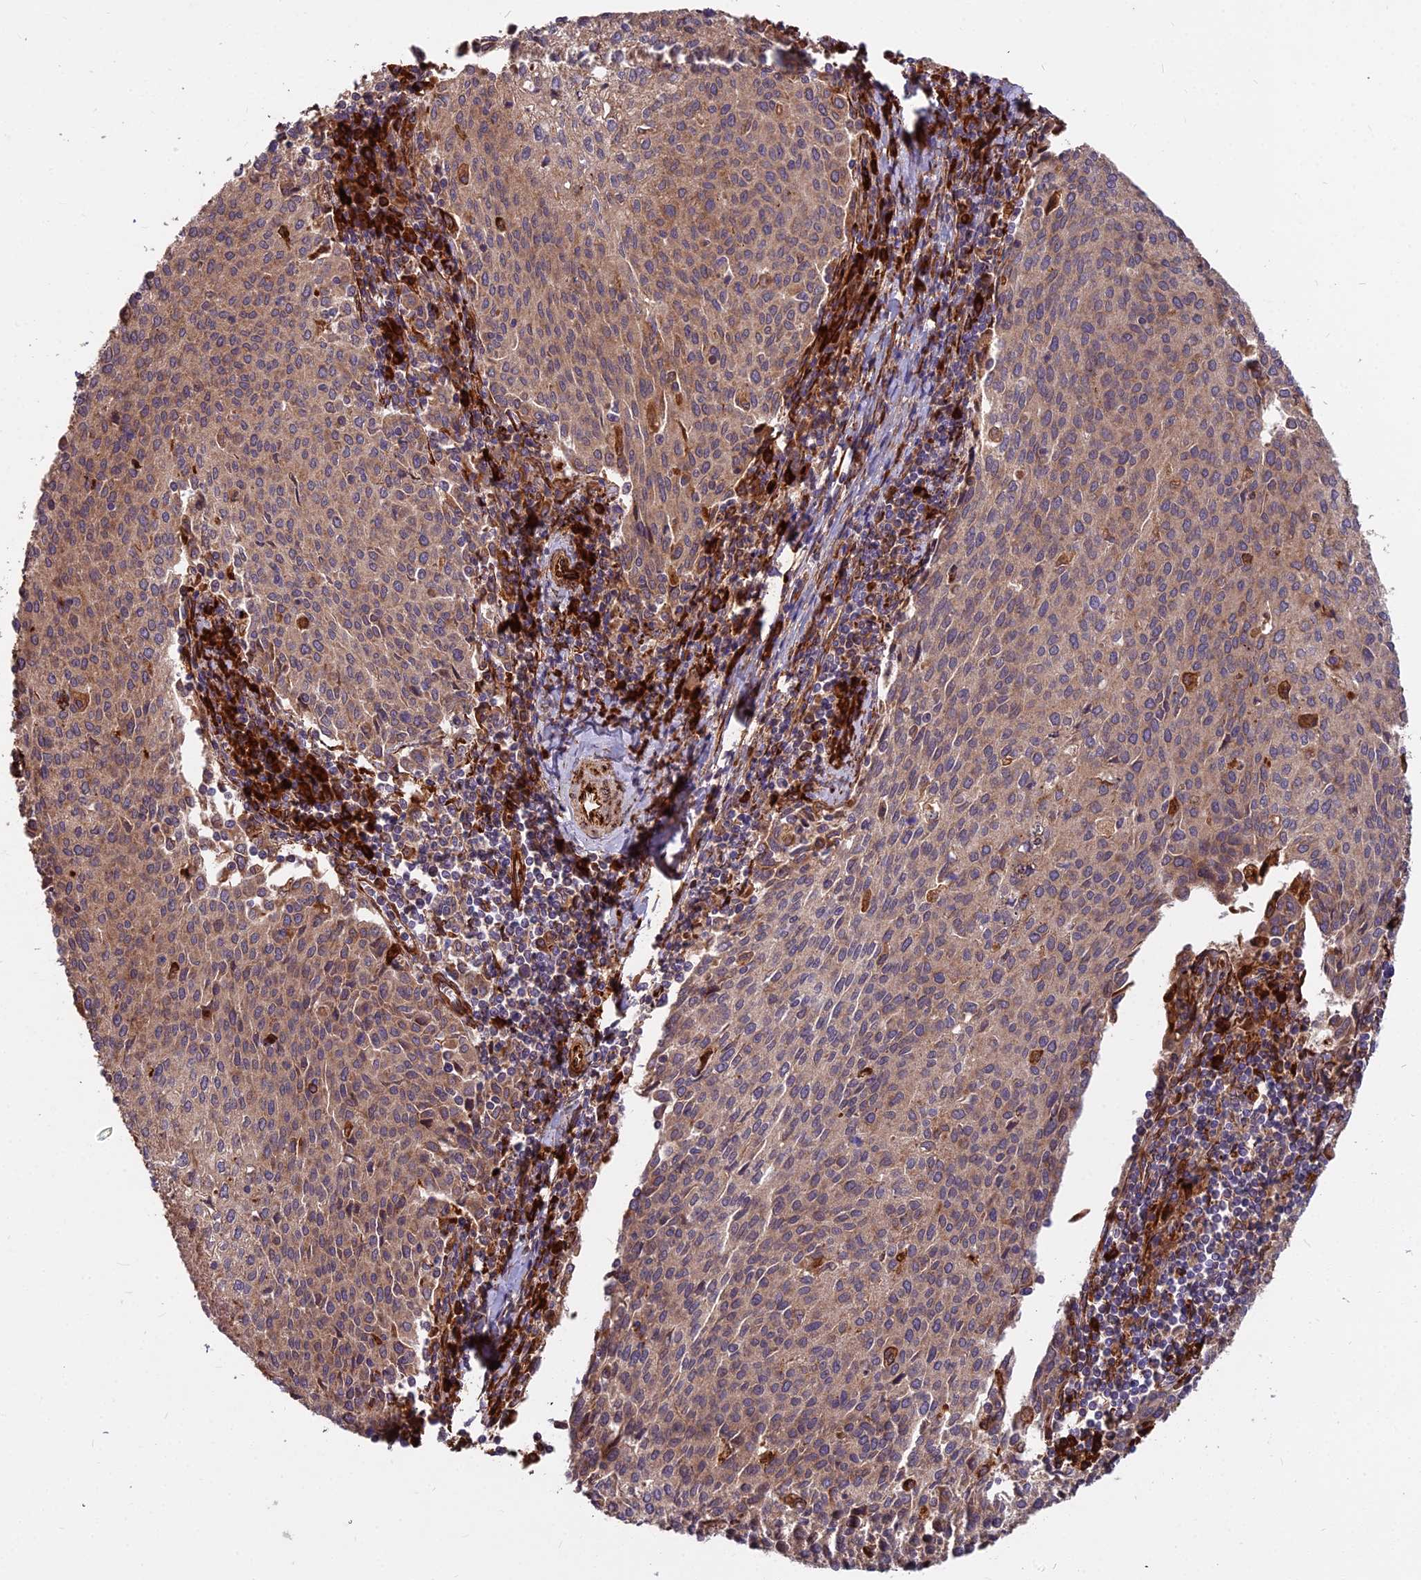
{"staining": {"intensity": "moderate", "quantity": ">75%", "location": "cytoplasmic/membranous"}, "tissue": "cervical cancer", "cell_type": "Tumor cells", "image_type": "cancer", "snomed": [{"axis": "morphology", "description": "Squamous cell carcinoma, NOS"}, {"axis": "topography", "description": "Cervix"}], "caption": "DAB immunohistochemical staining of cervical squamous cell carcinoma reveals moderate cytoplasmic/membranous protein staining in approximately >75% of tumor cells.", "gene": "NDUFAF7", "patient": {"sex": "female", "age": 46}}